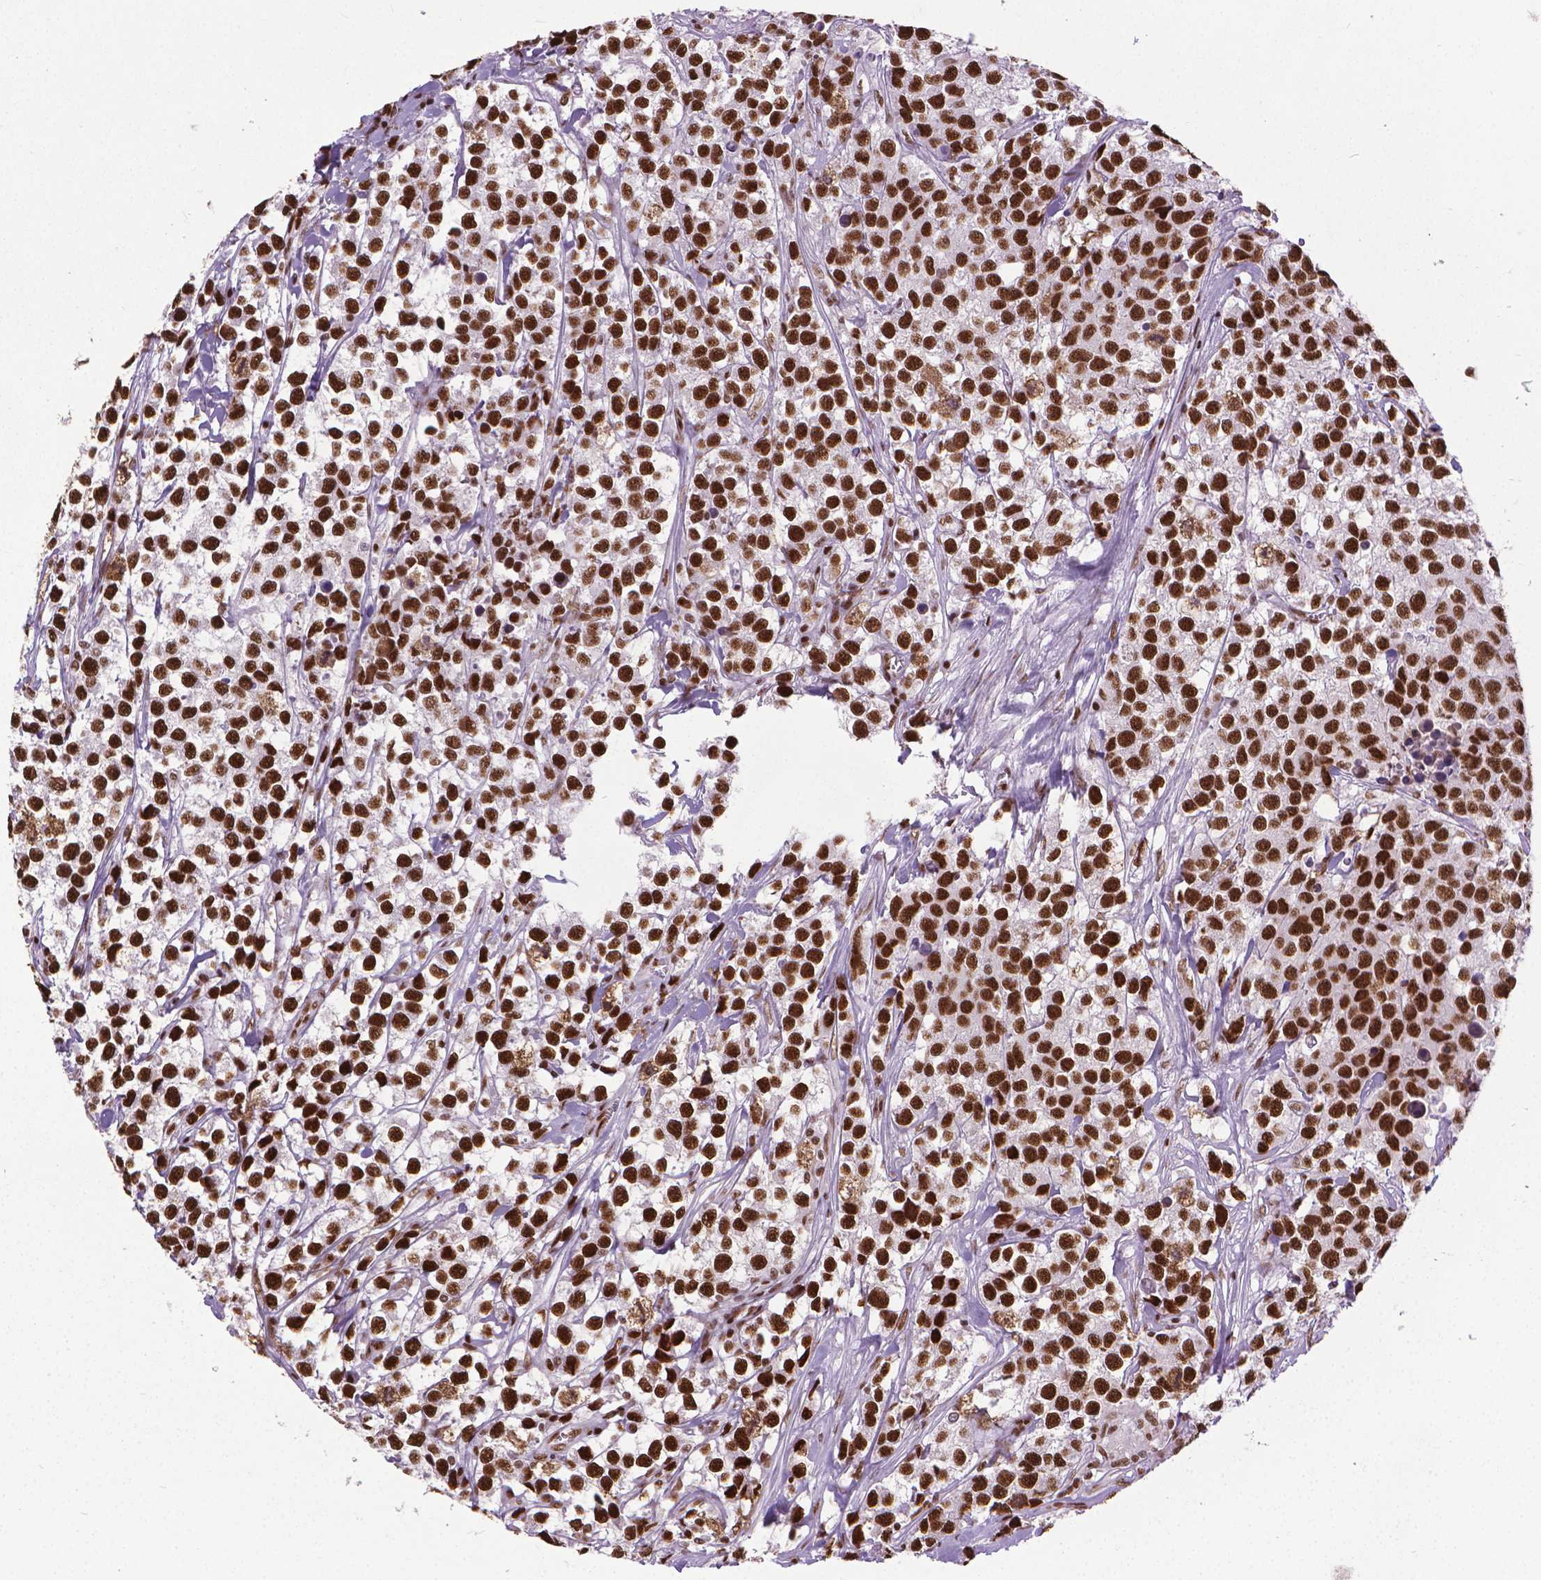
{"staining": {"intensity": "strong", "quantity": ">75%", "location": "nuclear"}, "tissue": "testis cancer", "cell_type": "Tumor cells", "image_type": "cancer", "snomed": [{"axis": "morphology", "description": "Seminoma, NOS"}, {"axis": "topography", "description": "Testis"}], "caption": "Testis seminoma stained for a protein (brown) shows strong nuclear positive staining in approximately >75% of tumor cells.", "gene": "AKAP8", "patient": {"sex": "male", "age": 59}}